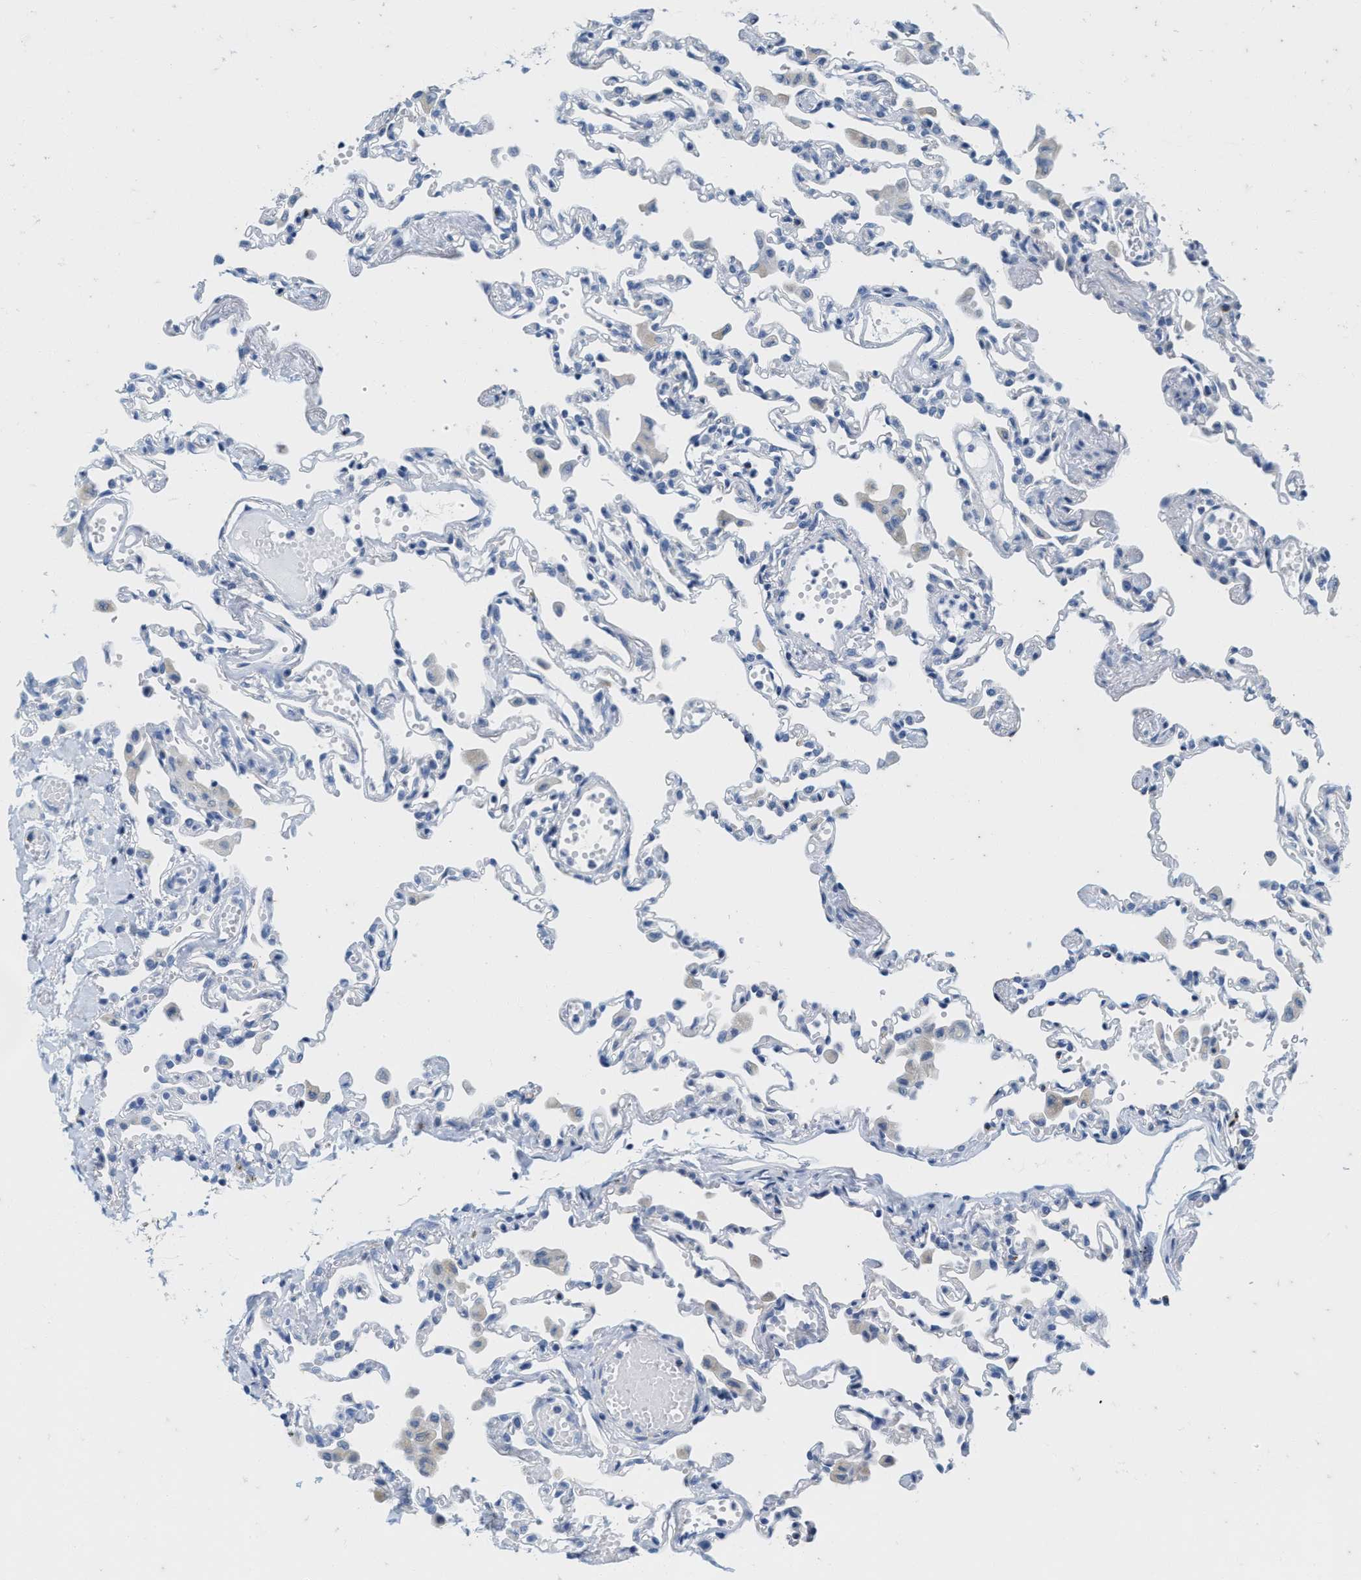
{"staining": {"intensity": "negative", "quantity": "none", "location": "none"}, "tissue": "lung", "cell_type": "Alveolar cells", "image_type": "normal", "snomed": [{"axis": "morphology", "description": "Normal tissue, NOS"}, {"axis": "topography", "description": "Bronchus"}, {"axis": "topography", "description": "Lung"}], "caption": "Protein analysis of benign lung reveals no significant positivity in alveolar cells. Brightfield microscopy of immunohistochemistry stained with DAB (brown) and hematoxylin (blue), captured at high magnification.", "gene": "ABCB11", "patient": {"sex": "female", "age": 49}}